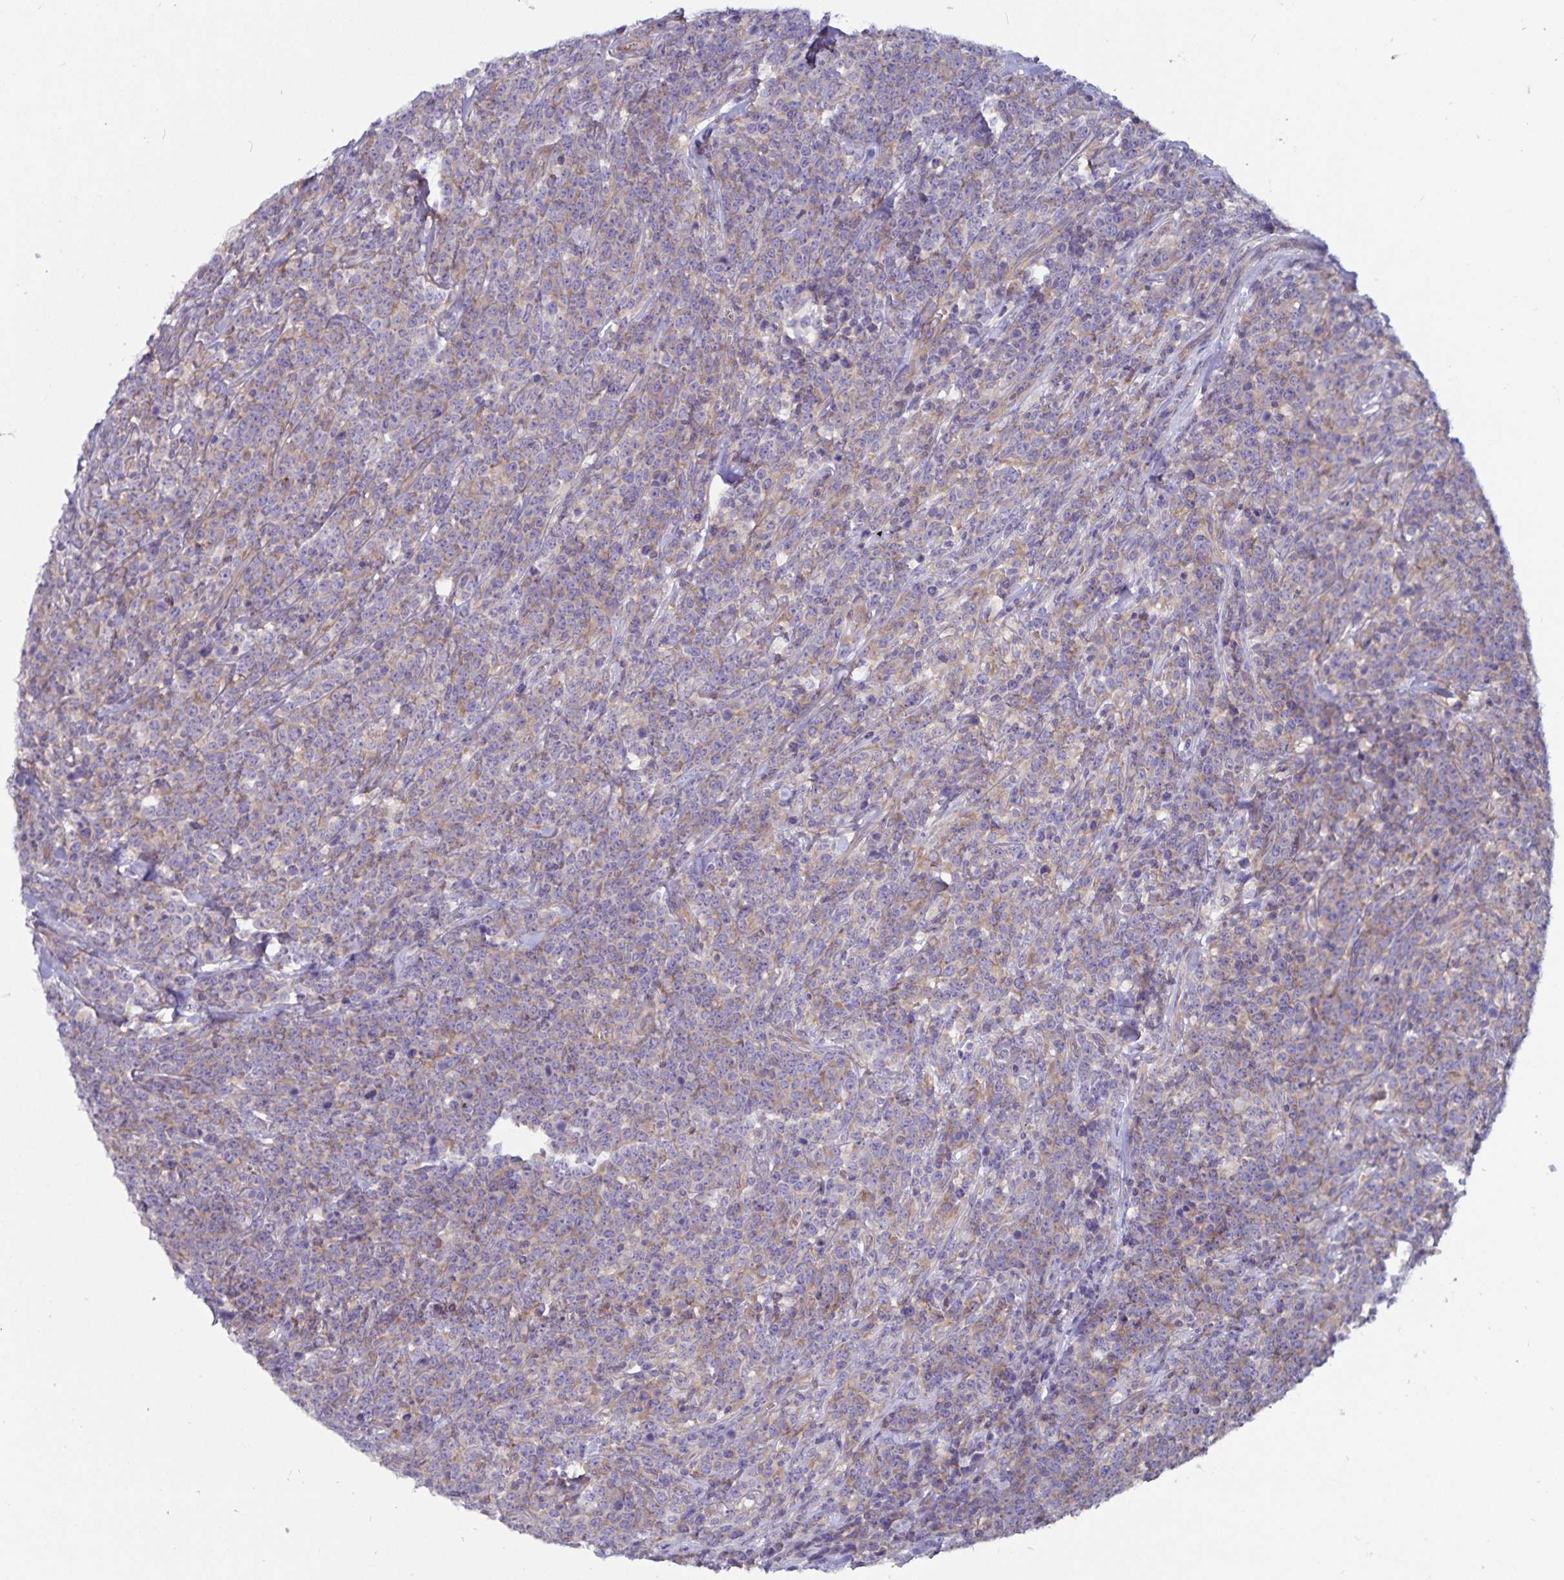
{"staining": {"intensity": "weak", "quantity": "25%-75%", "location": "cytoplasmic/membranous"}, "tissue": "lymphoma", "cell_type": "Tumor cells", "image_type": "cancer", "snomed": [{"axis": "morphology", "description": "Malignant lymphoma, non-Hodgkin's type, High grade"}, {"axis": "topography", "description": "Small intestine"}], "caption": "A micrograph of malignant lymphoma, non-Hodgkin's type (high-grade) stained for a protein displays weak cytoplasmic/membranous brown staining in tumor cells.", "gene": "FAM120A", "patient": {"sex": "female", "age": 56}}